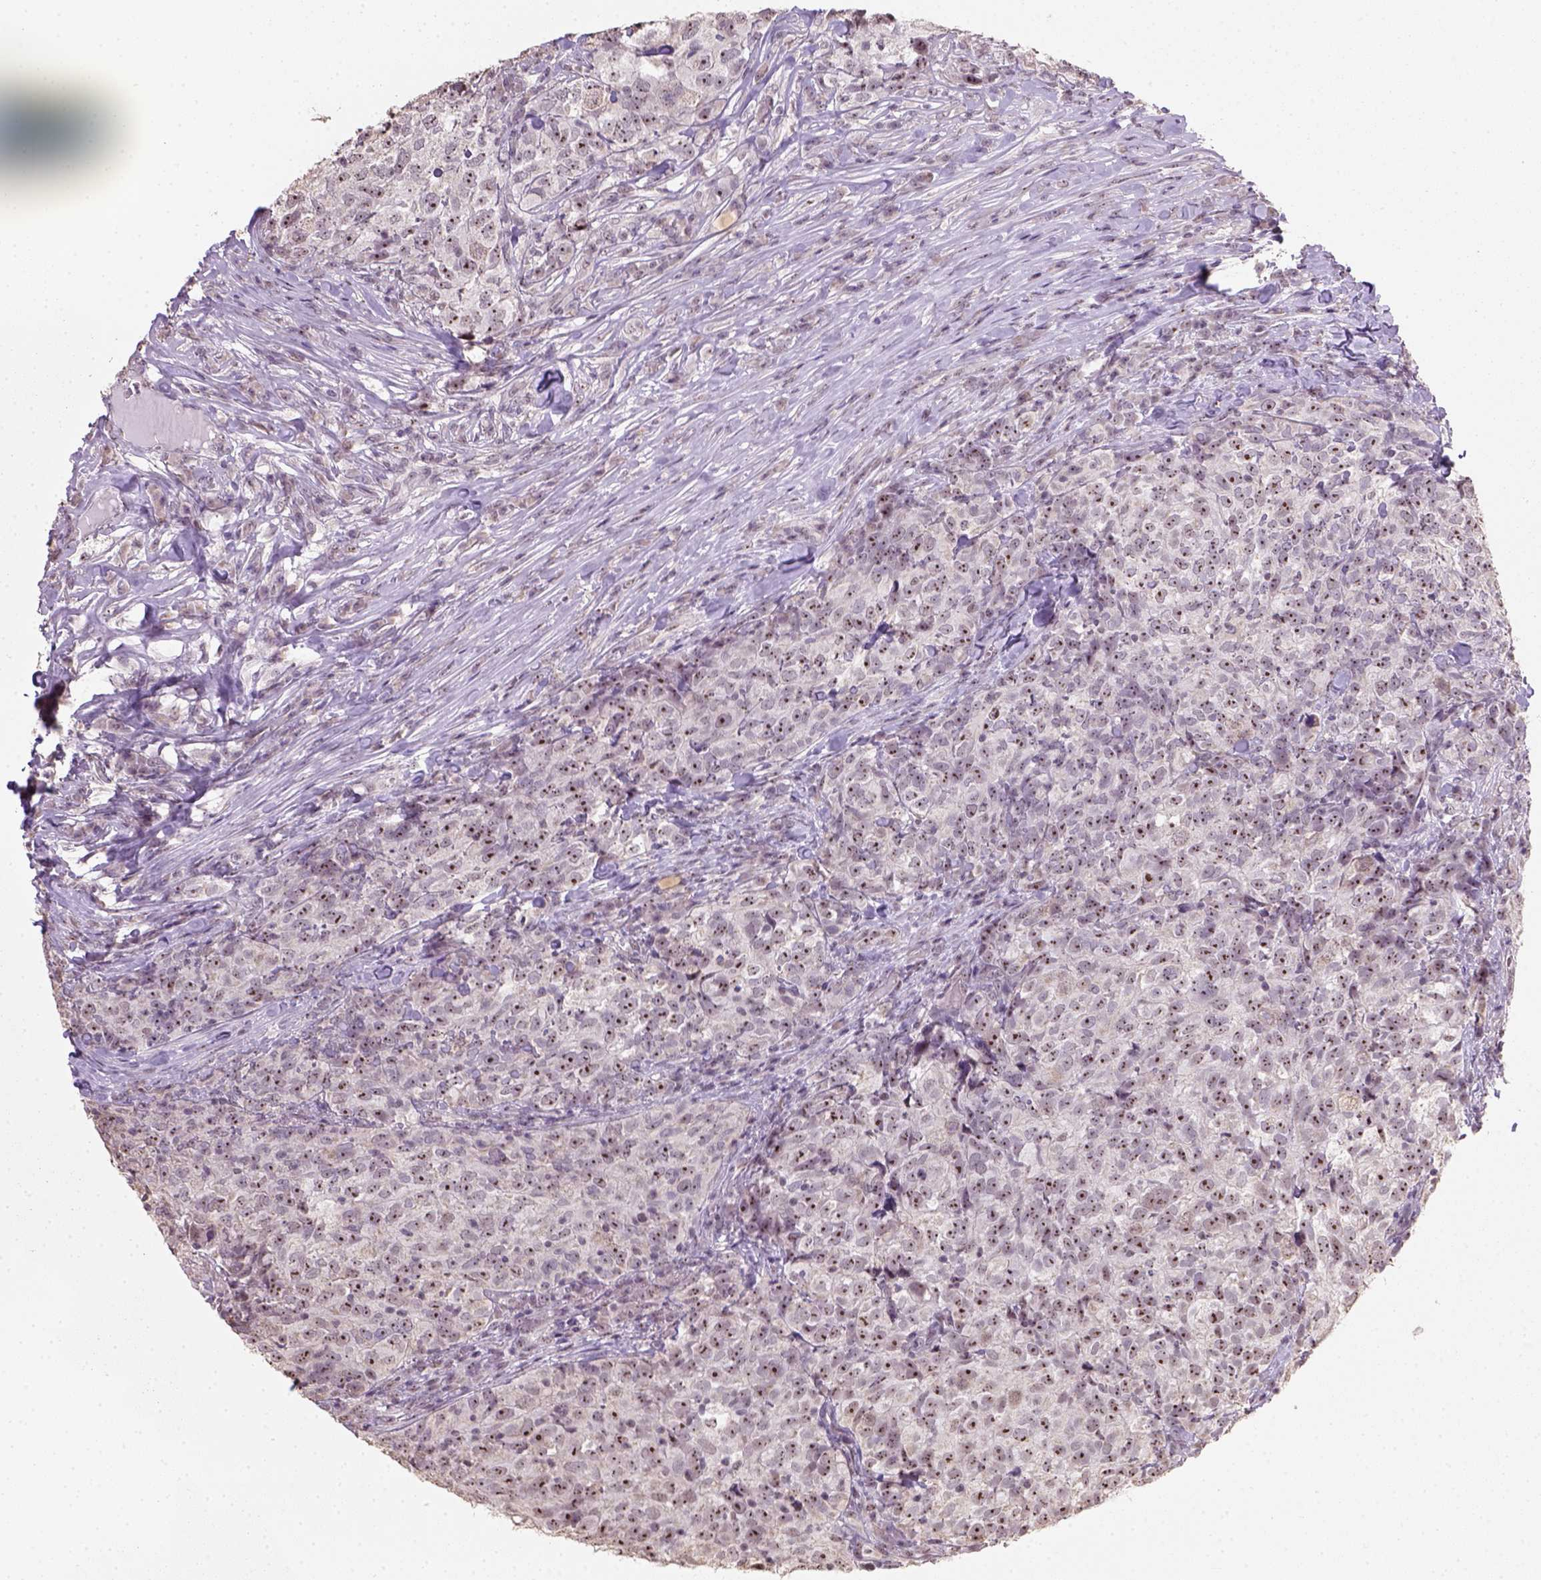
{"staining": {"intensity": "strong", "quantity": ">75%", "location": "nuclear"}, "tissue": "breast cancer", "cell_type": "Tumor cells", "image_type": "cancer", "snomed": [{"axis": "morphology", "description": "Duct carcinoma"}, {"axis": "topography", "description": "Breast"}], "caption": "An IHC histopathology image of neoplastic tissue is shown. Protein staining in brown shows strong nuclear positivity in breast cancer within tumor cells. (DAB (3,3'-diaminobenzidine) IHC with brightfield microscopy, high magnification).", "gene": "DDX50", "patient": {"sex": "female", "age": 30}}